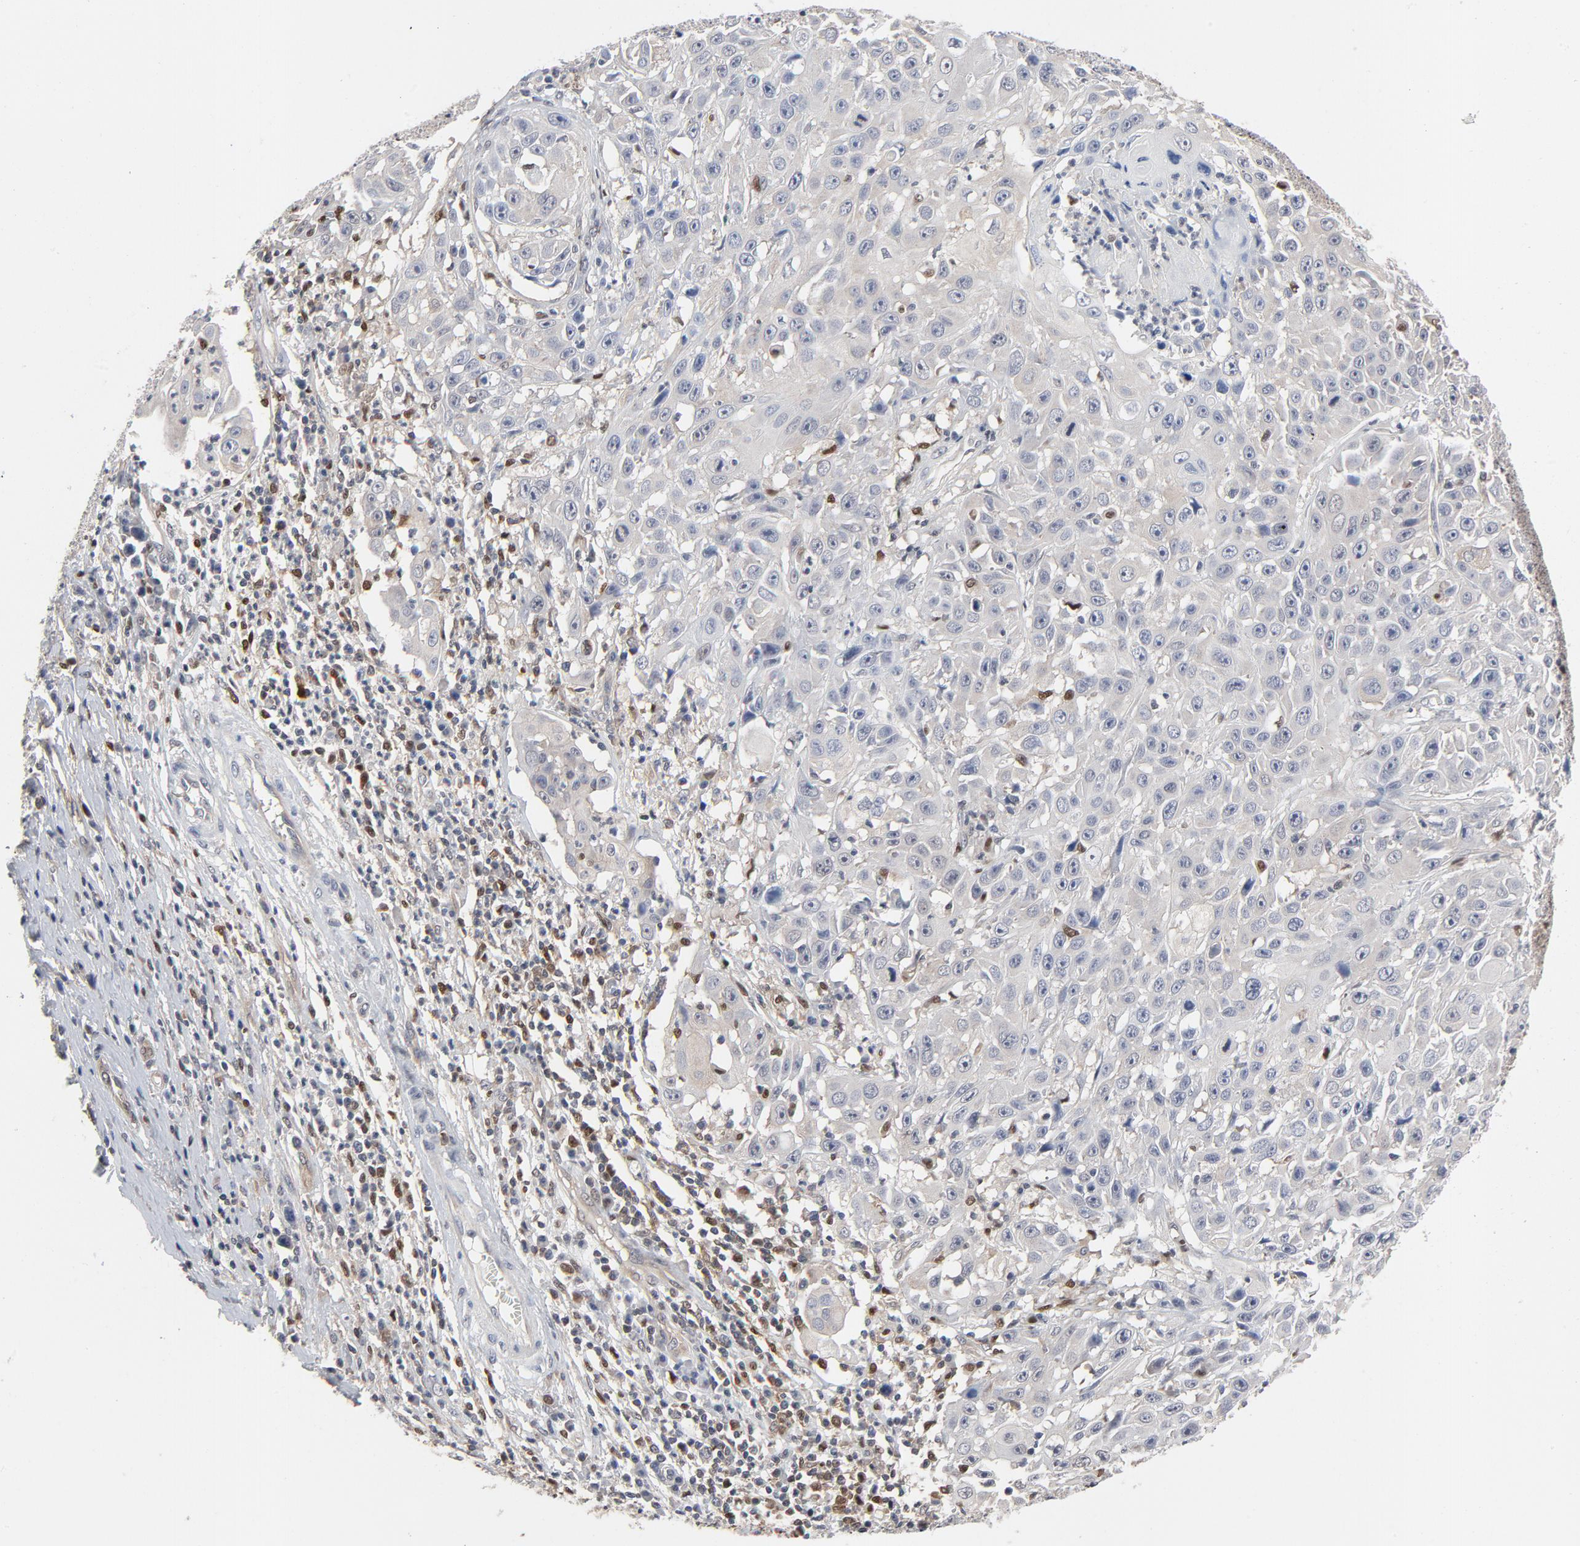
{"staining": {"intensity": "negative", "quantity": "none", "location": "none"}, "tissue": "cervical cancer", "cell_type": "Tumor cells", "image_type": "cancer", "snomed": [{"axis": "morphology", "description": "Squamous cell carcinoma, NOS"}, {"axis": "topography", "description": "Cervix"}], "caption": "Tumor cells show no significant protein positivity in cervical cancer (squamous cell carcinoma). (DAB (3,3'-diaminobenzidine) IHC visualized using brightfield microscopy, high magnification).", "gene": "NFKB1", "patient": {"sex": "female", "age": 39}}